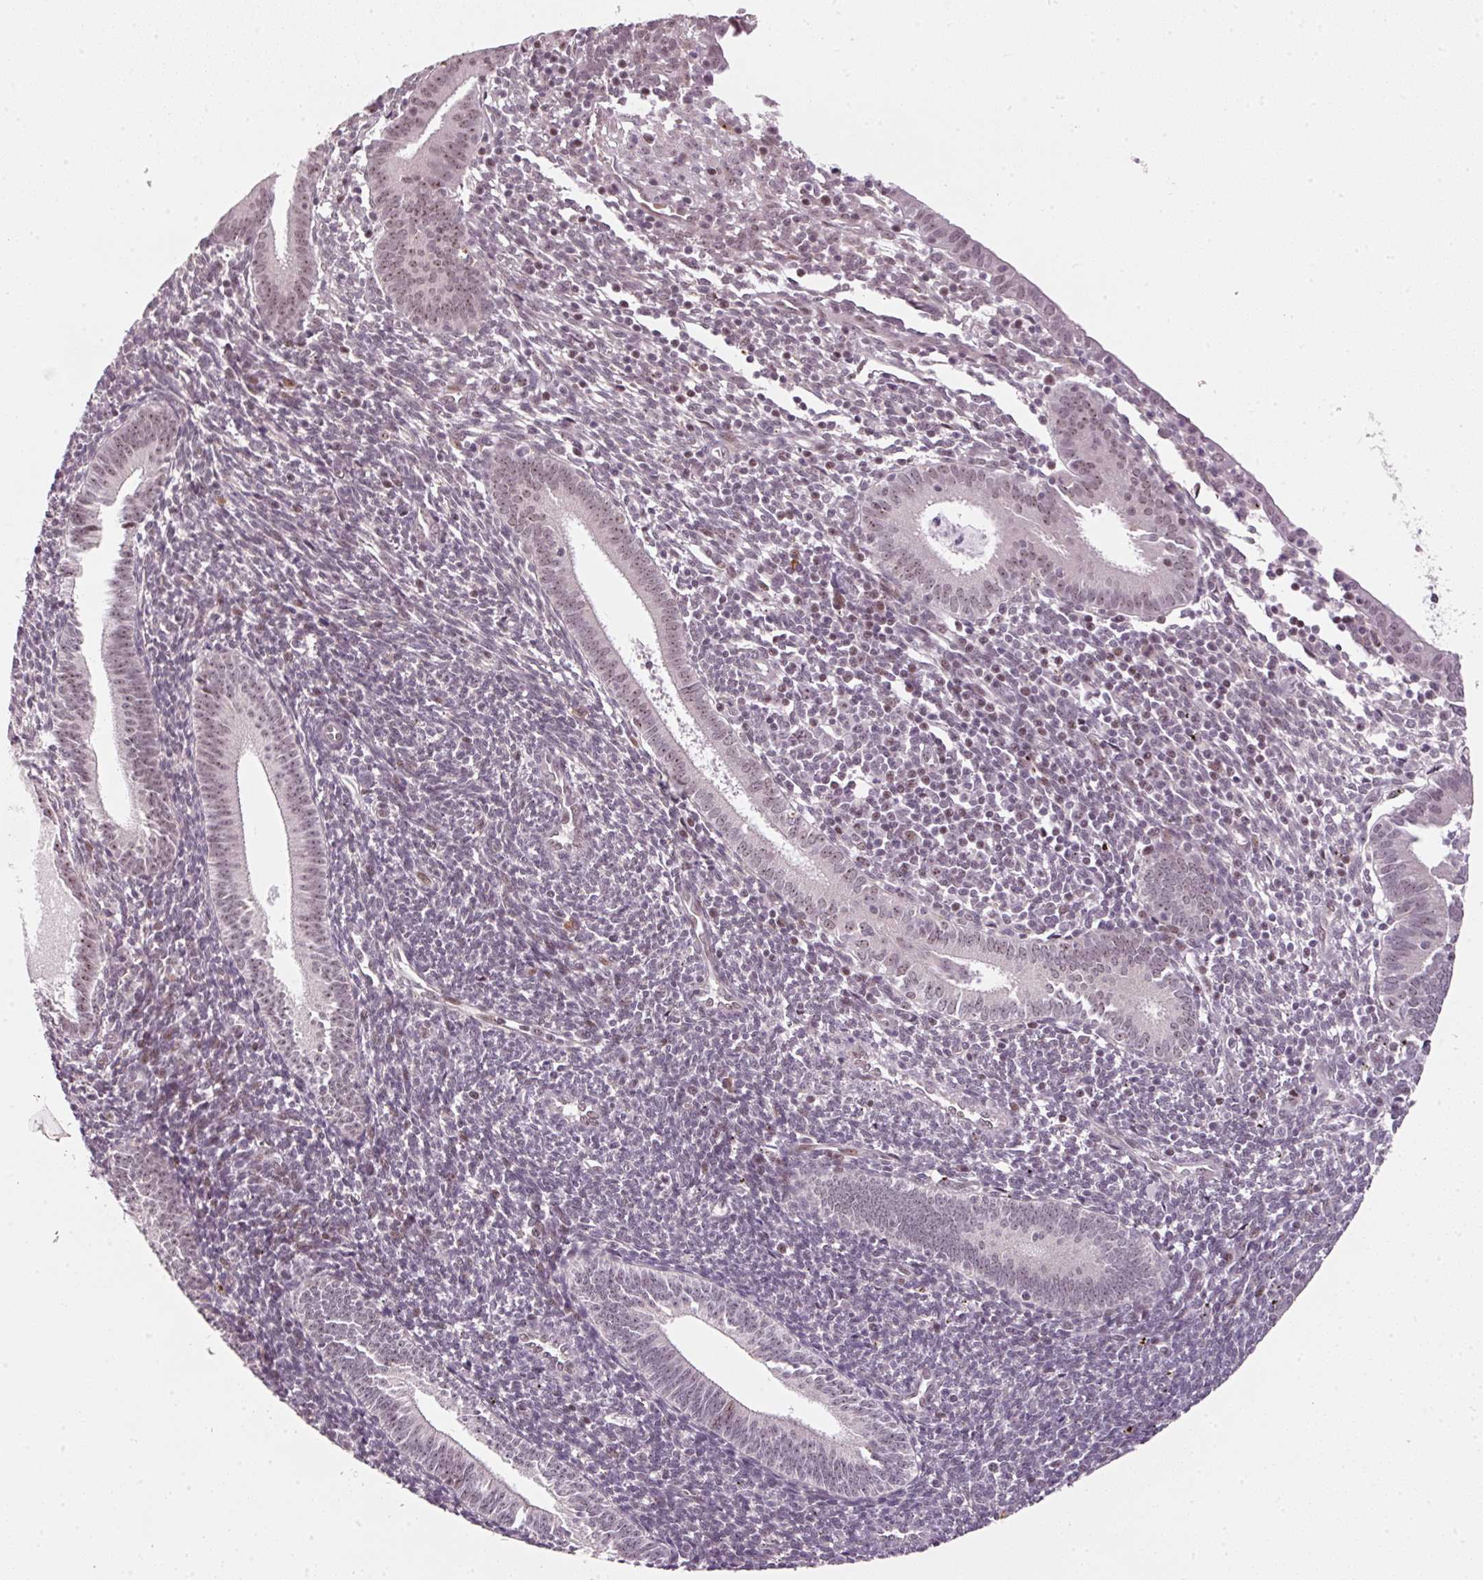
{"staining": {"intensity": "weak", "quantity": "25%-75%", "location": "nuclear"}, "tissue": "endometrium", "cell_type": "Cells in endometrial stroma", "image_type": "normal", "snomed": [{"axis": "morphology", "description": "Normal tissue, NOS"}, {"axis": "topography", "description": "Endometrium"}], "caption": "An image showing weak nuclear expression in about 25%-75% of cells in endometrial stroma in normal endometrium, as visualized by brown immunohistochemical staining.", "gene": "MXRA8", "patient": {"sex": "female", "age": 41}}